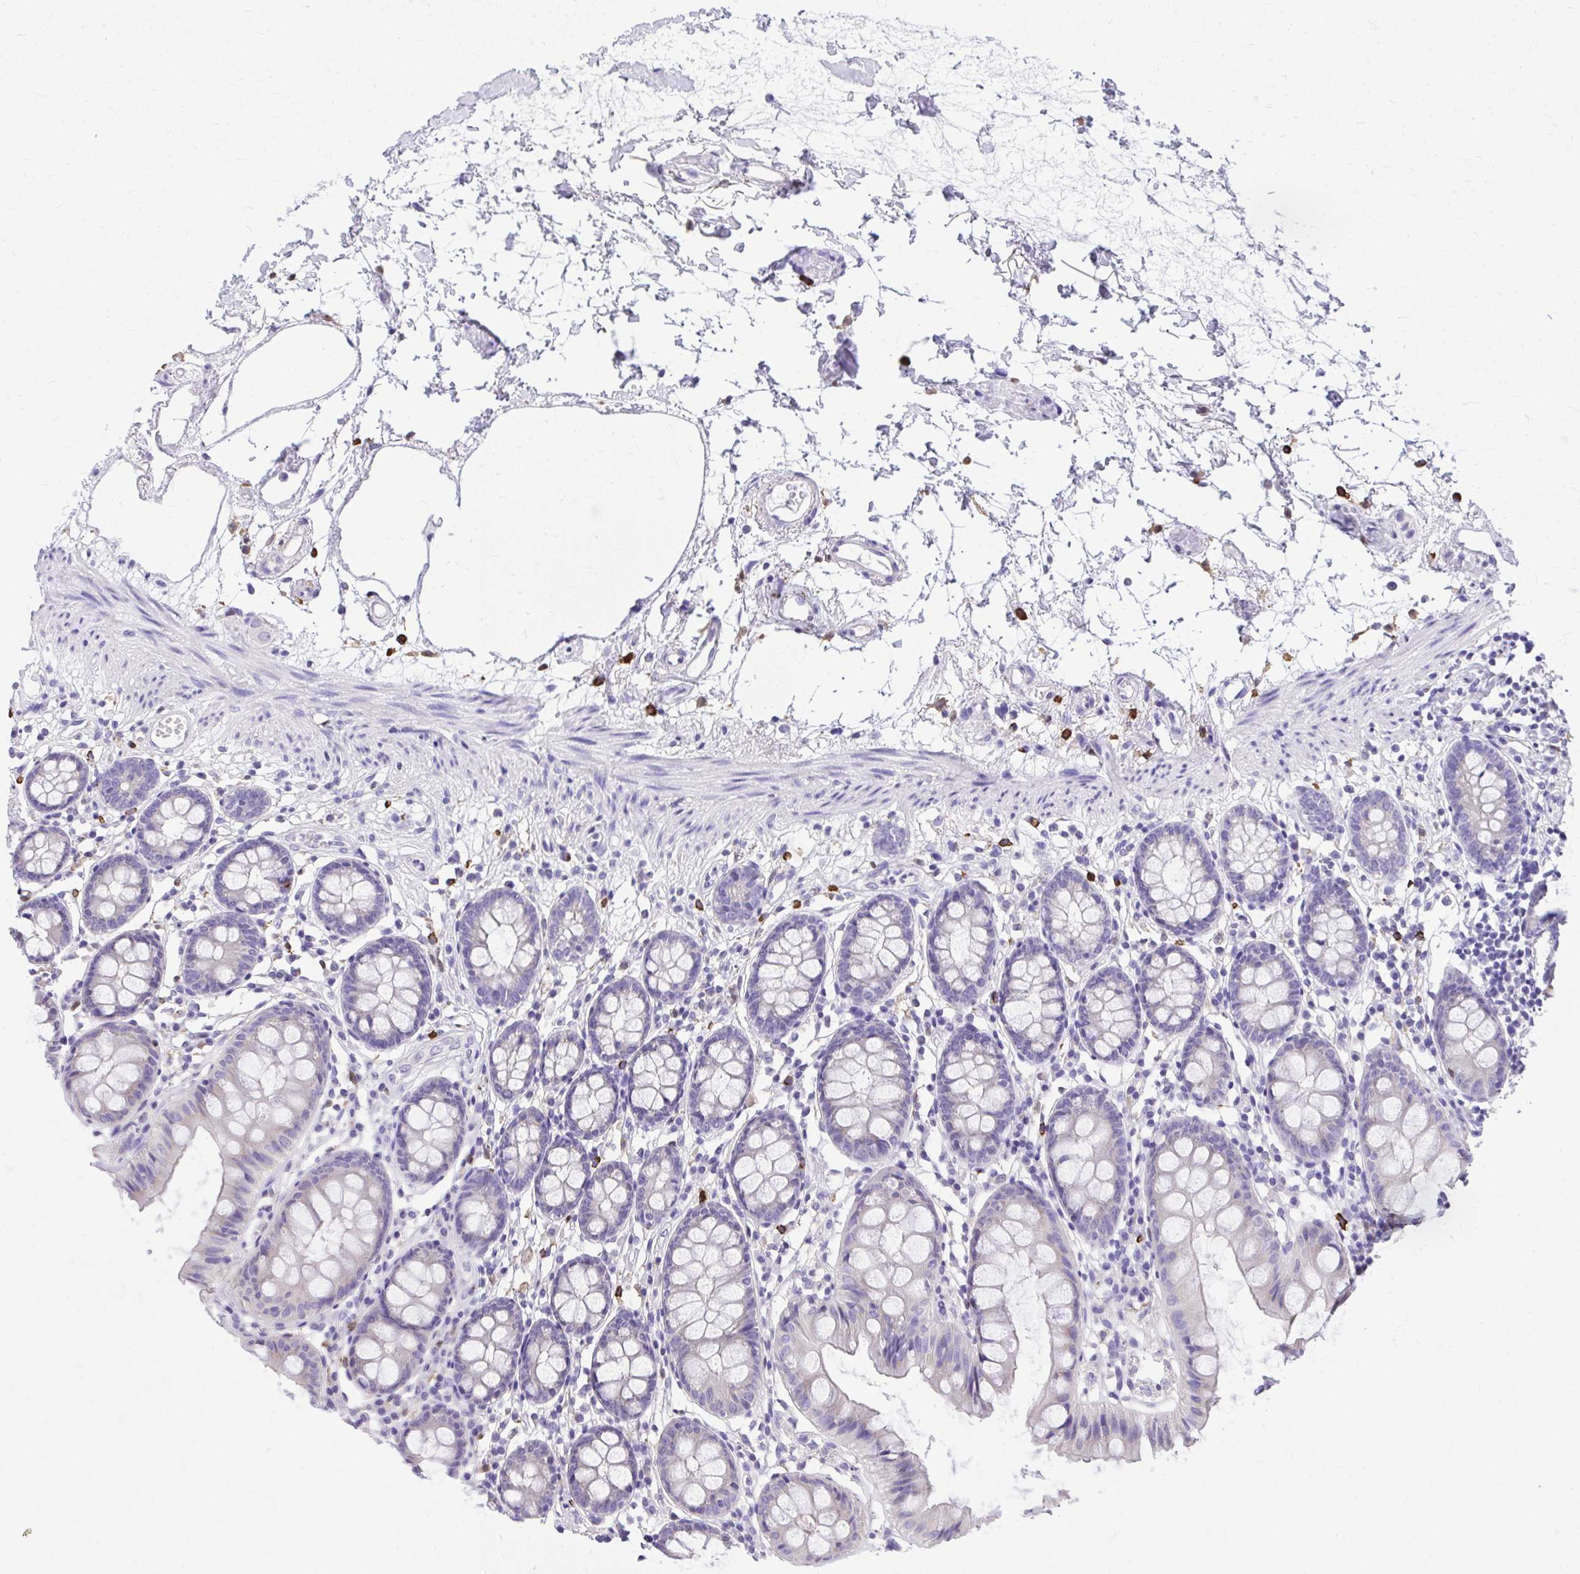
{"staining": {"intensity": "negative", "quantity": "none", "location": "none"}, "tissue": "colon", "cell_type": "Endothelial cells", "image_type": "normal", "snomed": [{"axis": "morphology", "description": "Normal tissue, NOS"}, {"axis": "topography", "description": "Colon"}], "caption": "Protein analysis of normal colon displays no significant staining in endothelial cells. (DAB immunohistochemistry with hematoxylin counter stain).", "gene": "PSD", "patient": {"sex": "female", "age": 84}}